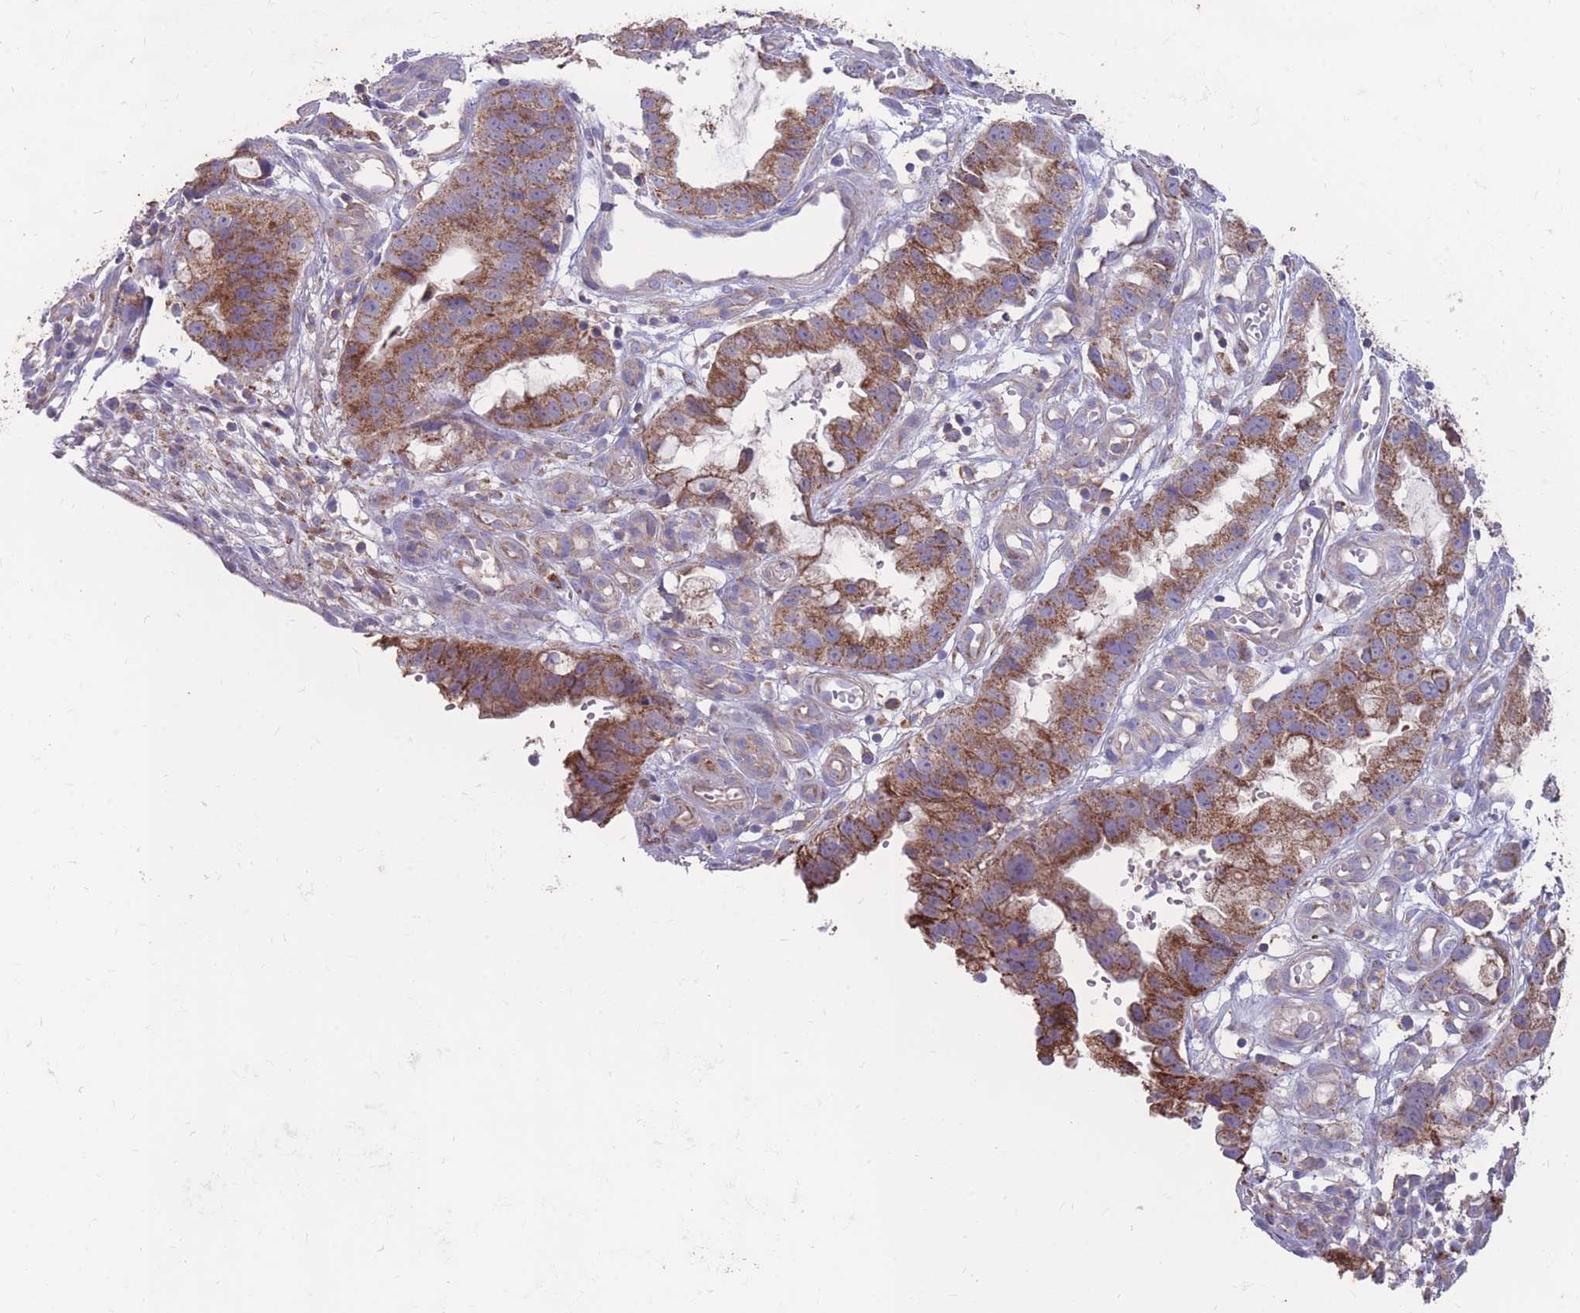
{"staining": {"intensity": "moderate", "quantity": ">75%", "location": "cytoplasmic/membranous"}, "tissue": "stomach cancer", "cell_type": "Tumor cells", "image_type": "cancer", "snomed": [{"axis": "morphology", "description": "Adenocarcinoma, NOS"}, {"axis": "topography", "description": "Stomach"}], "caption": "Stomach adenocarcinoma was stained to show a protein in brown. There is medium levels of moderate cytoplasmic/membranous positivity in about >75% of tumor cells.", "gene": "CD33", "patient": {"sex": "male", "age": 55}}